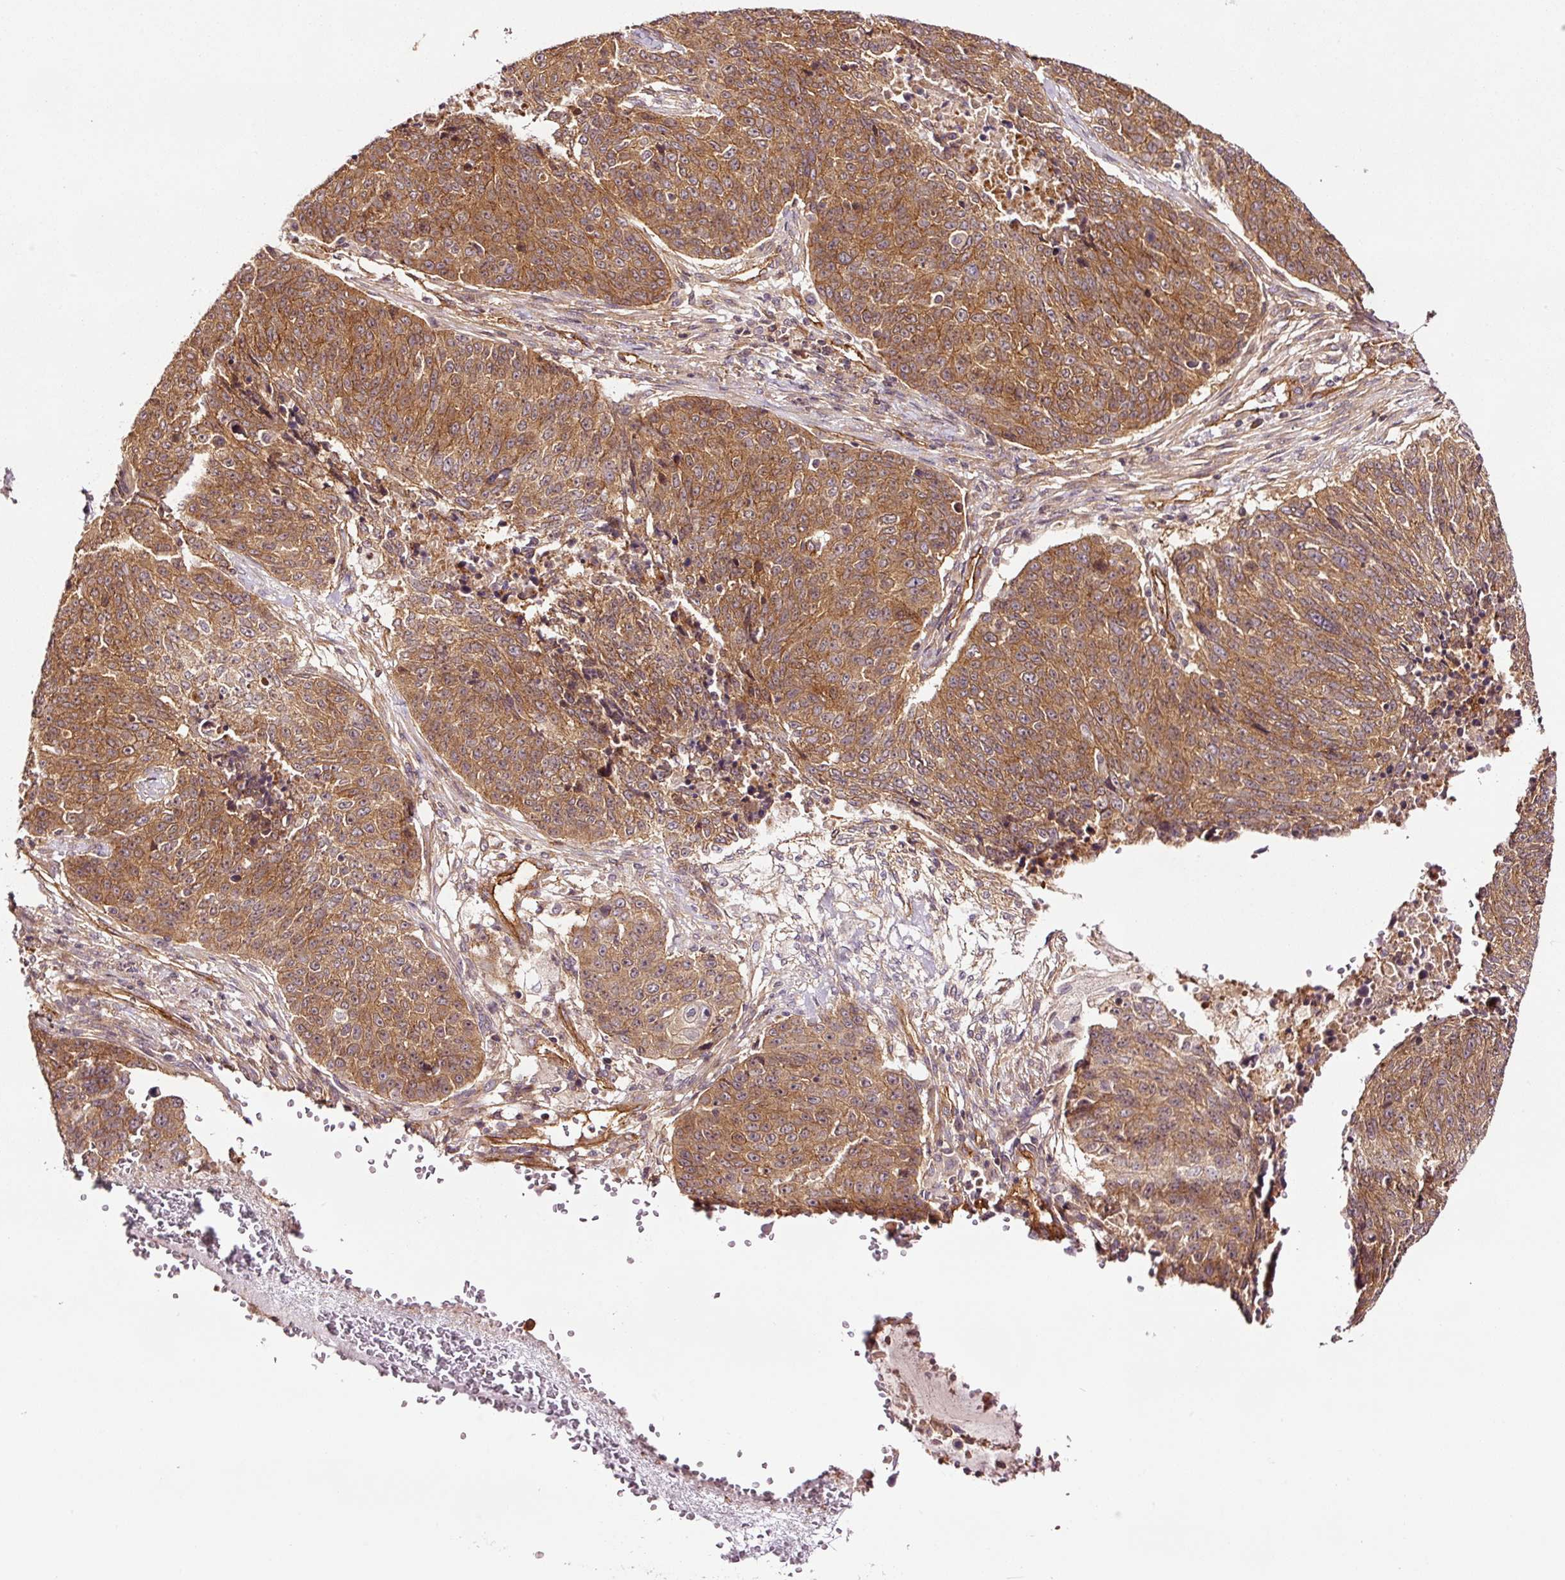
{"staining": {"intensity": "moderate", "quantity": ">75%", "location": "cytoplasmic/membranous"}, "tissue": "lung cancer", "cell_type": "Tumor cells", "image_type": "cancer", "snomed": [{"axis": "morphology", "description": "Normal tissue, NOS"}, {"axis": "morphology", "description": "Squamous cell carcinoma, NOS"}, {"axis": "topography", "description": "Lymph node"}, {"axis": "topography", "description": "Lung"}], "caption": "Moderate cytoplasmic/membranous protein expression is present in about >75% of tumor cells in lung squamous cell carcinoma. The protein of interest is shown in brown color, while the nuclei are stained blue.", "gene": "METAP1", "patient": {"sex": "male", "age": 66}}